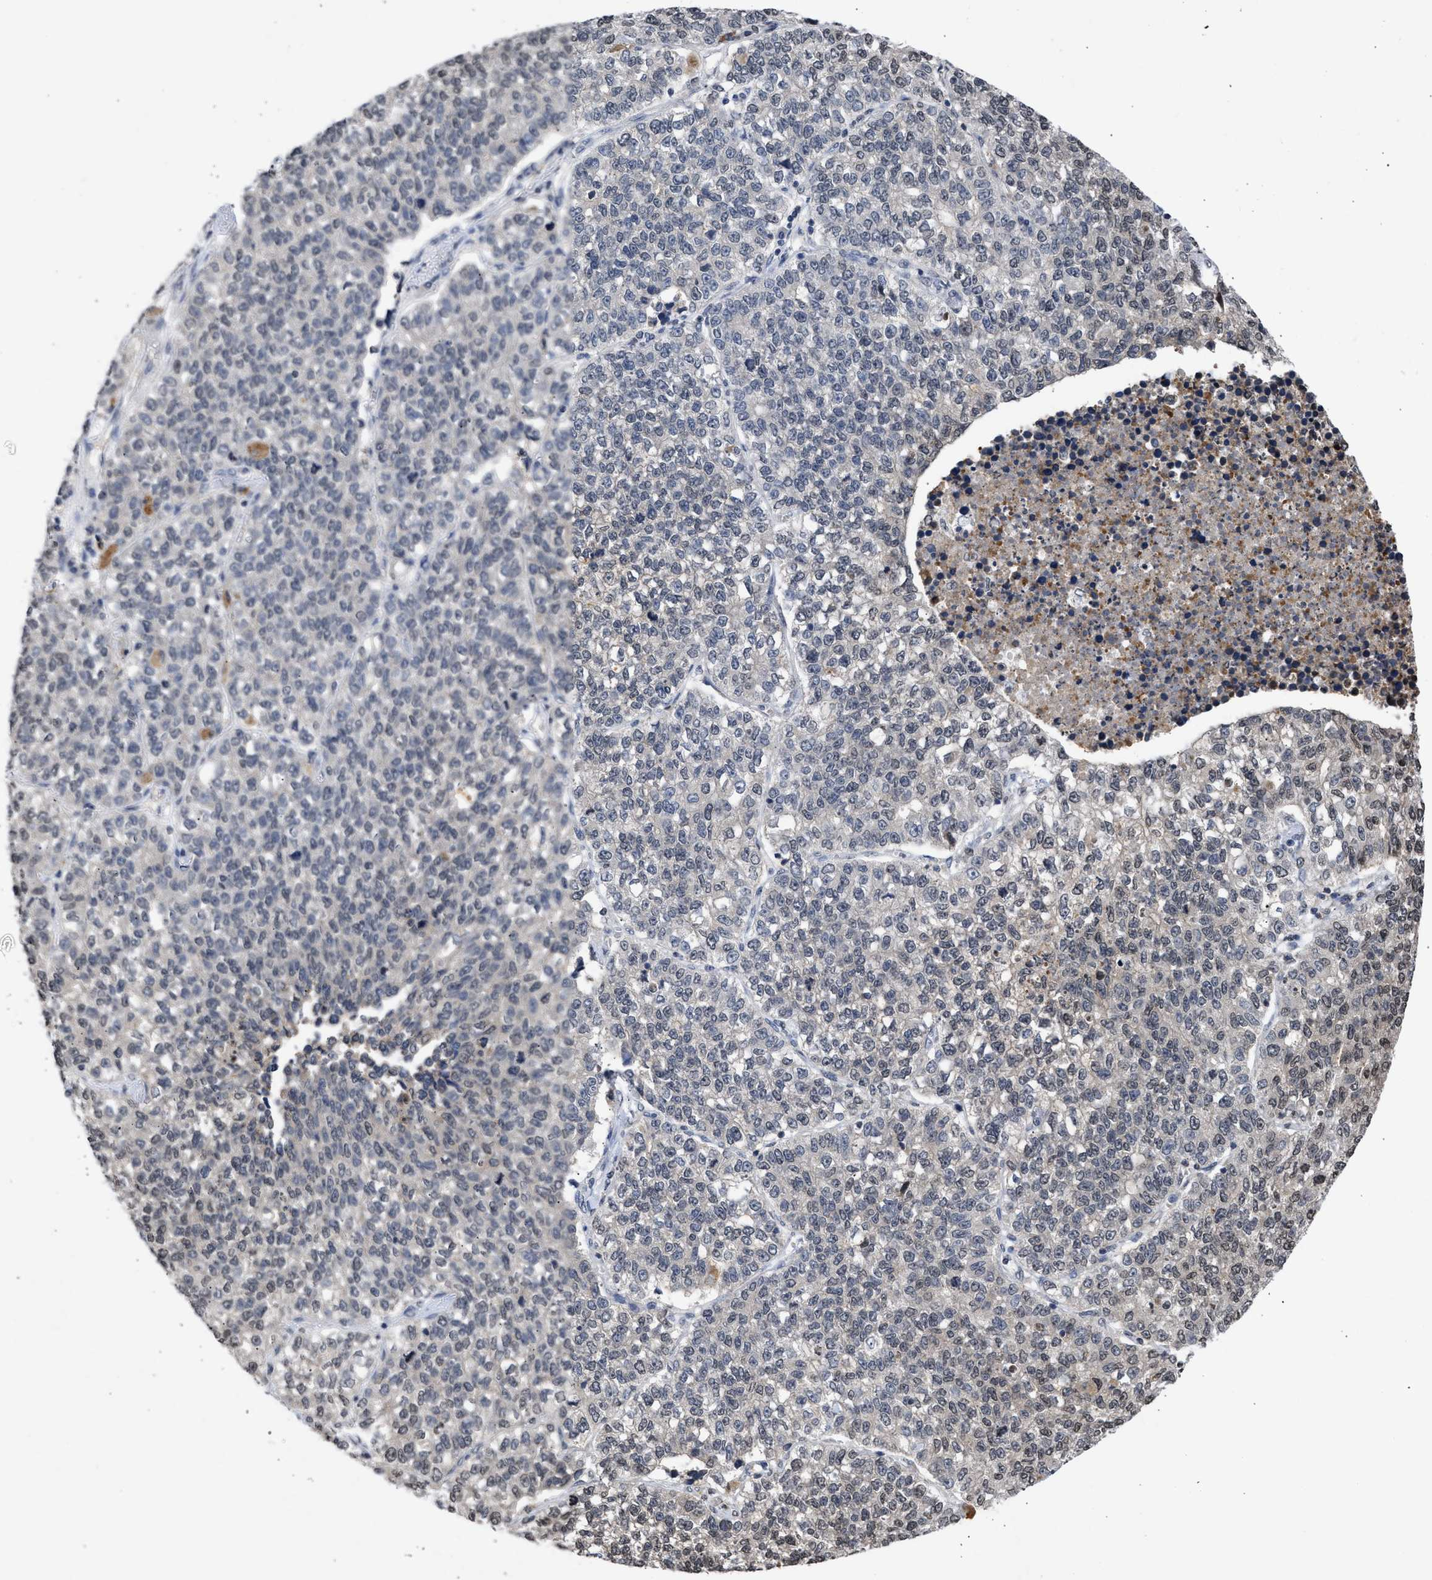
{"staining": {"intensity": "weak", "quantity": "<25%", "location": "nuclear"}, "tissue": "lung cancer", "cell_type": "Tumor cells", "image_type": "cancer", "snomed": [{"axis": "morphology", "description": "Adenocarcinoma, NOS"}, {"axis": "topography", "description": "Lung"}], "caption": "Adenocarcinoma (lung) stained for a protein using immunohistochemistry (IHC) exhibits no staining tumor cells.", "gene": "NUP35", "patient": {"sex": "male", "age": 49}}